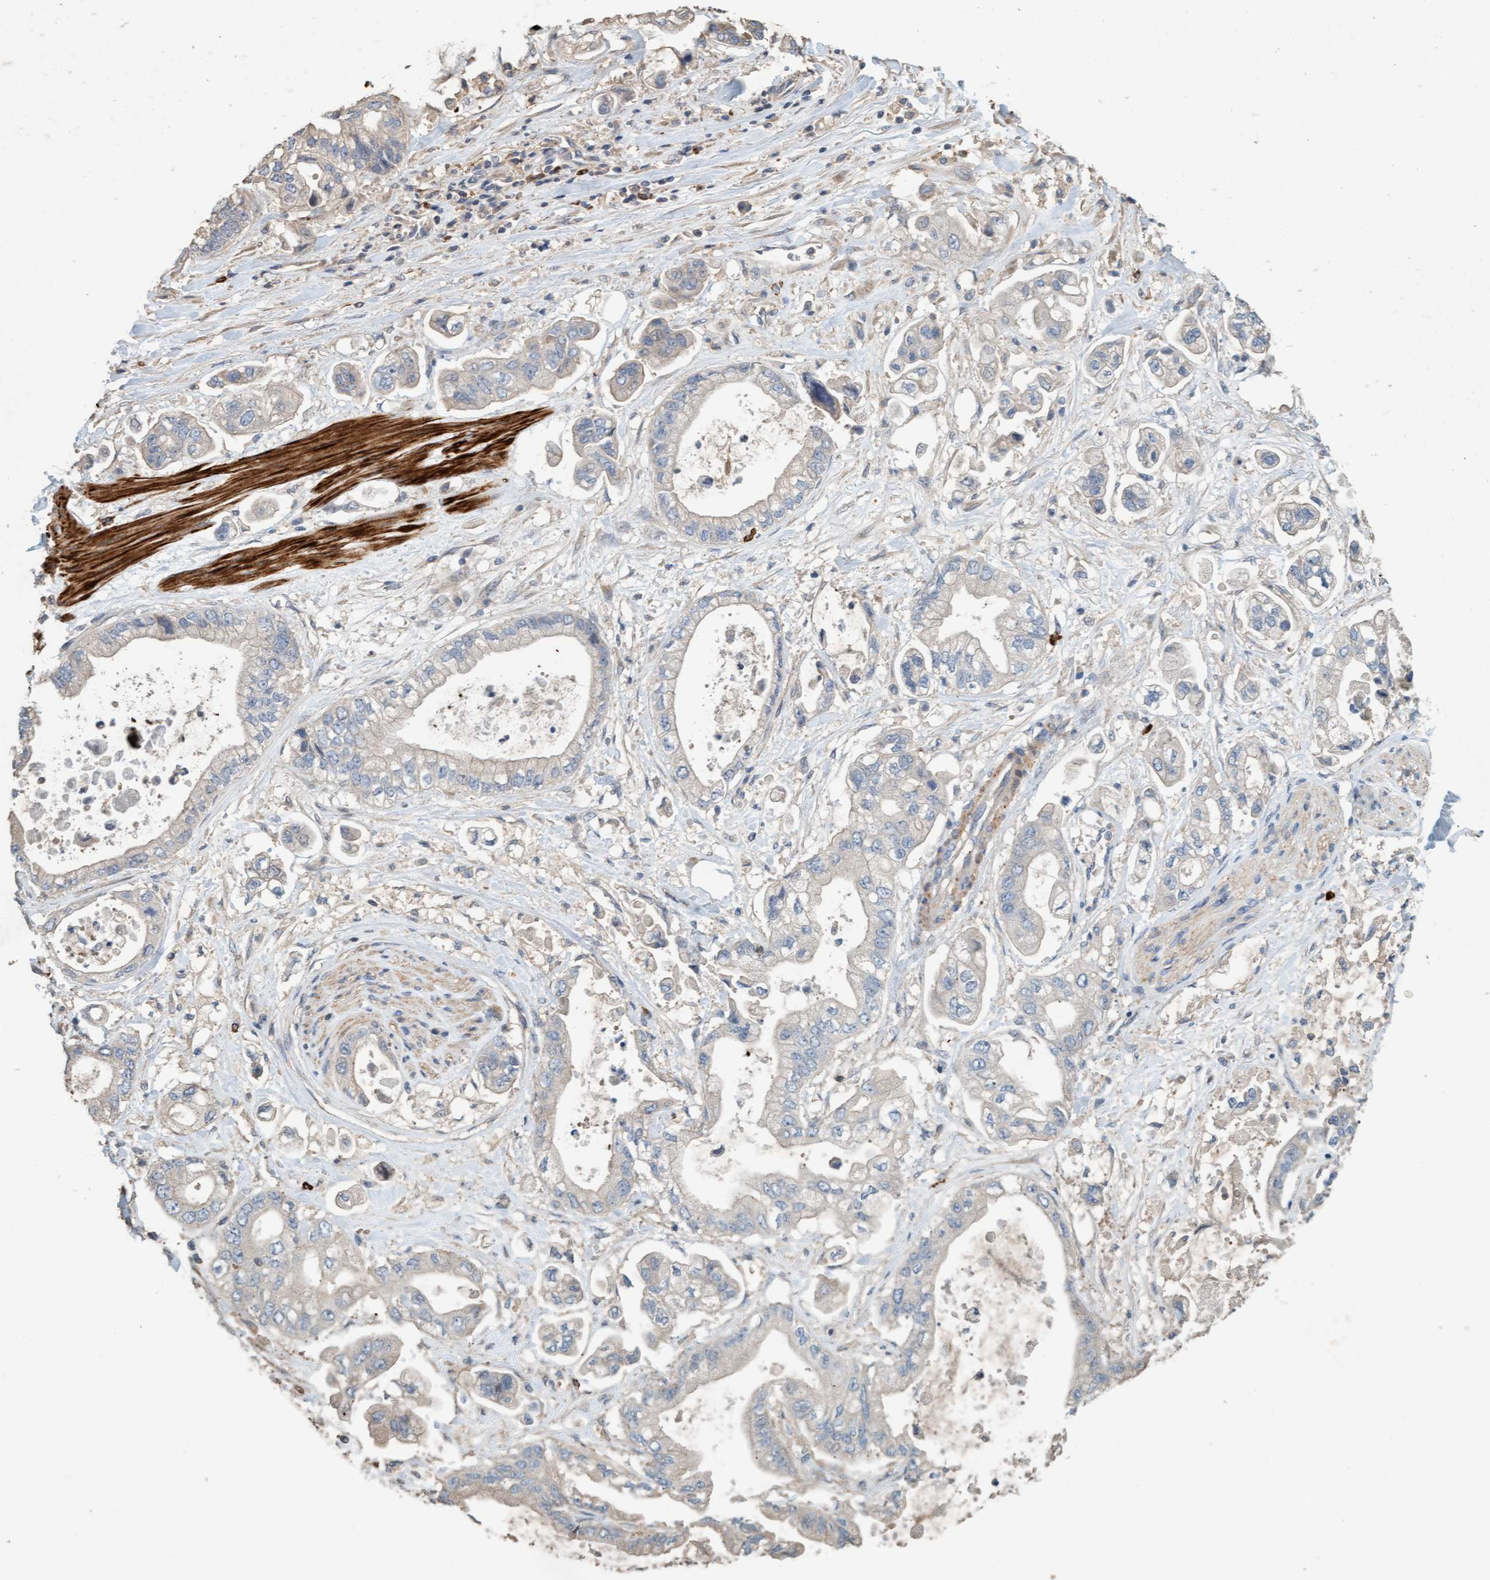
{"staining": {"intensity": "negative", "quantity": "none", "location": "none"}, "tissue": "stomach cancer", "cell_type": "Tumor cells", "image_type": "cancer", "snomed": [{"axis": "morphology", "description": "Normal tissue, NOS"}, {"axis": "morphology", "description": "Adenocarcinoma, NOS"}, {"axis": "topography", "description": "Stomach"}], "caption": "High magnification brightfield microscopy of adenocarcinoma (stomach) stained with DAB (brown) and counterstained with hematoxylin (blue): tumor cells show no significant expression. (DAB (3,3'-diaminobenzidine) immunohistochemistry visualized using brightfield microscopy, high magnification).", "gene": "LONRF1", "patient": {"sex": "male", "age": 62}}